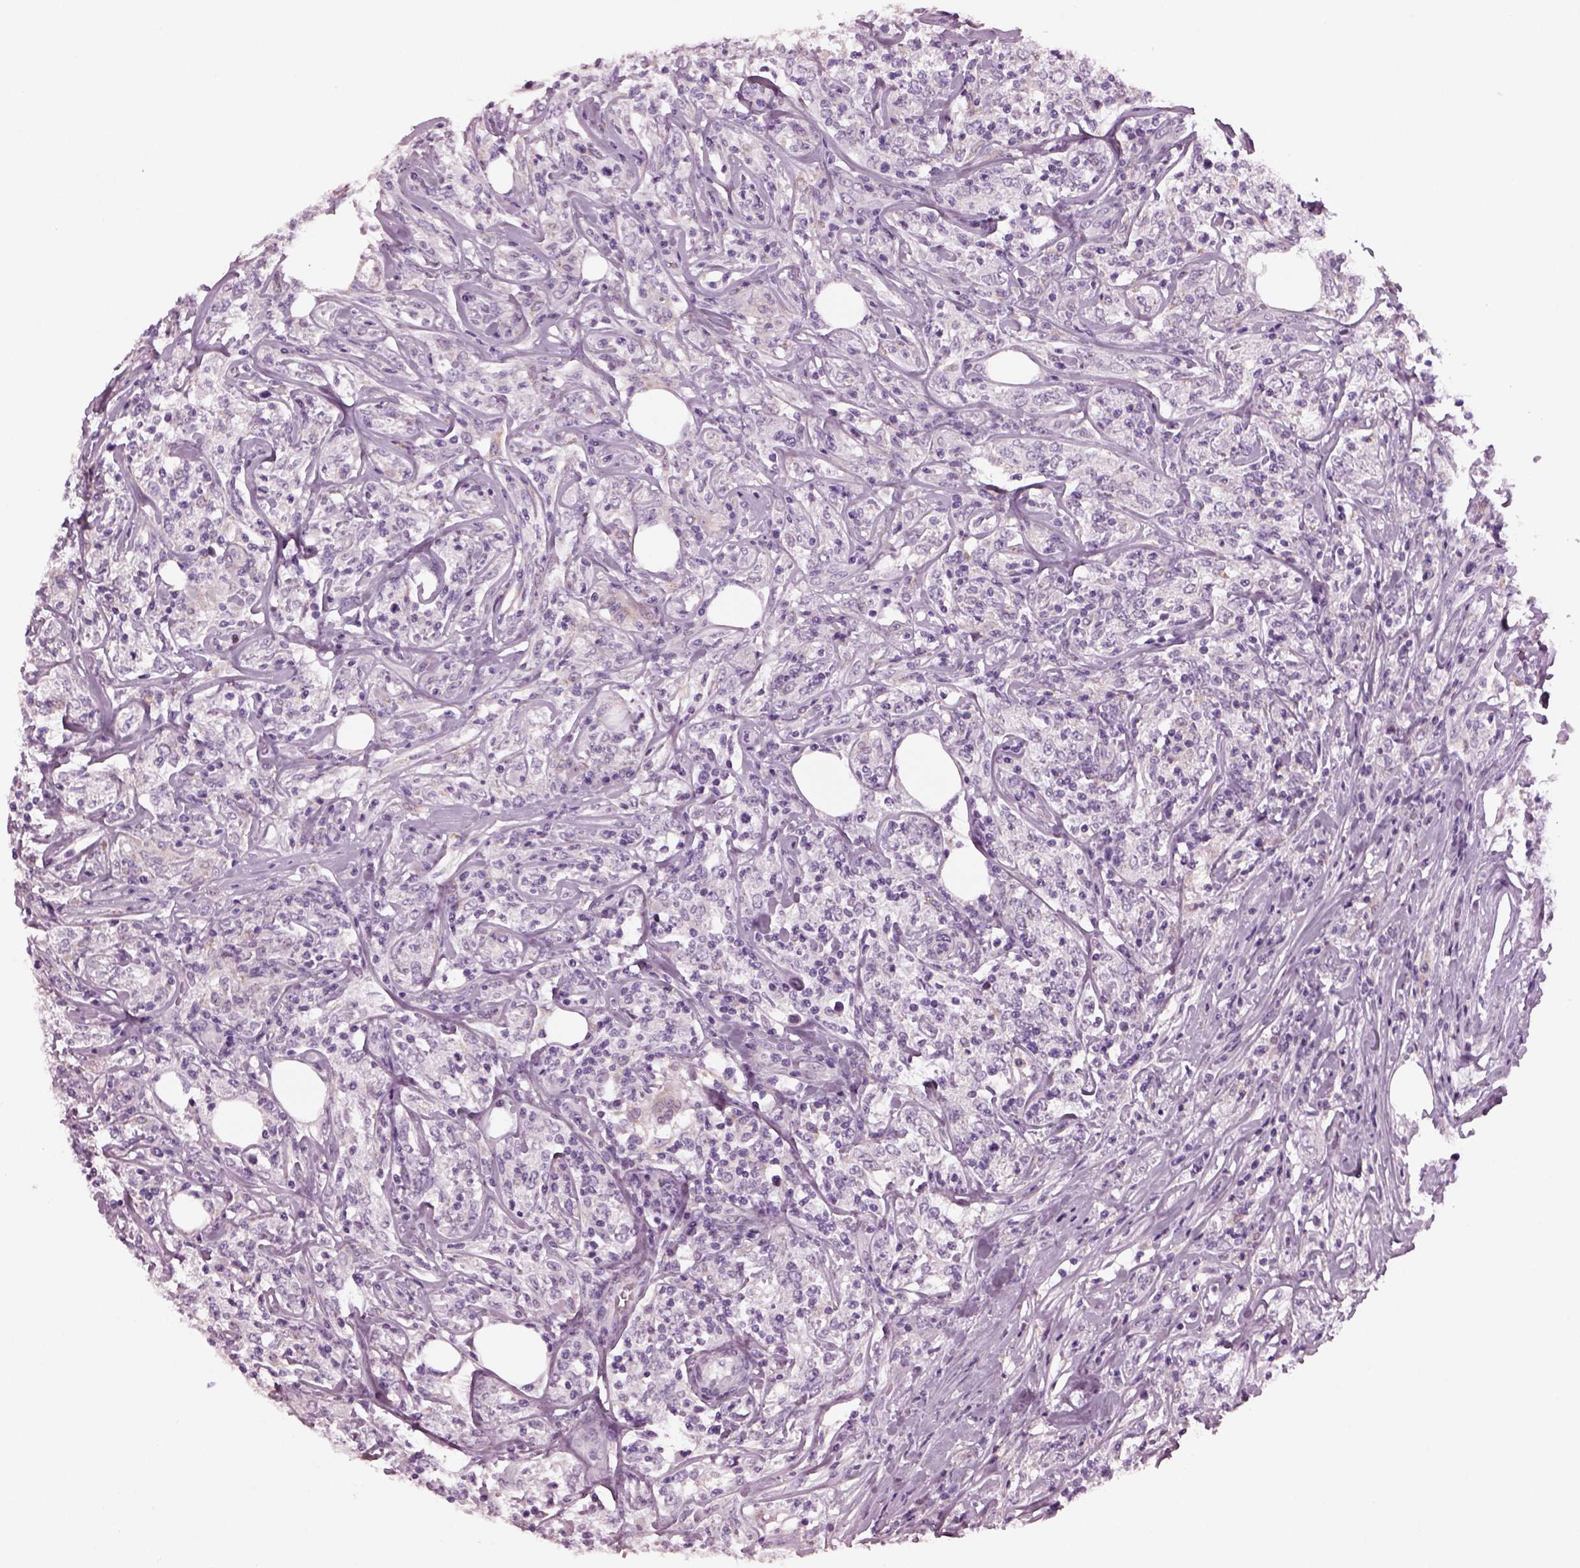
{"staining": {"intensity": "negative", "quantity": "none", "location": "none"}, "tissue": "lymphoma", "cell_type": "Tumor cells", "image_type": "cancer", "snomed": [{"axis": "morphology", "description": "Malignant lymphoma, non-Hodgkin's type, High grade"}, {"axis": "topography", "description": "Lymph node"}], "caption": "The image reveals no significant positivity in tumor cells of high-grade malignant lymphoma, non-Hodgkin's type. (Brightfield microscopy of DAB IHC at high magnification).", "gene": "PRR9", "patient": {"sex": "female", "age": 84}}